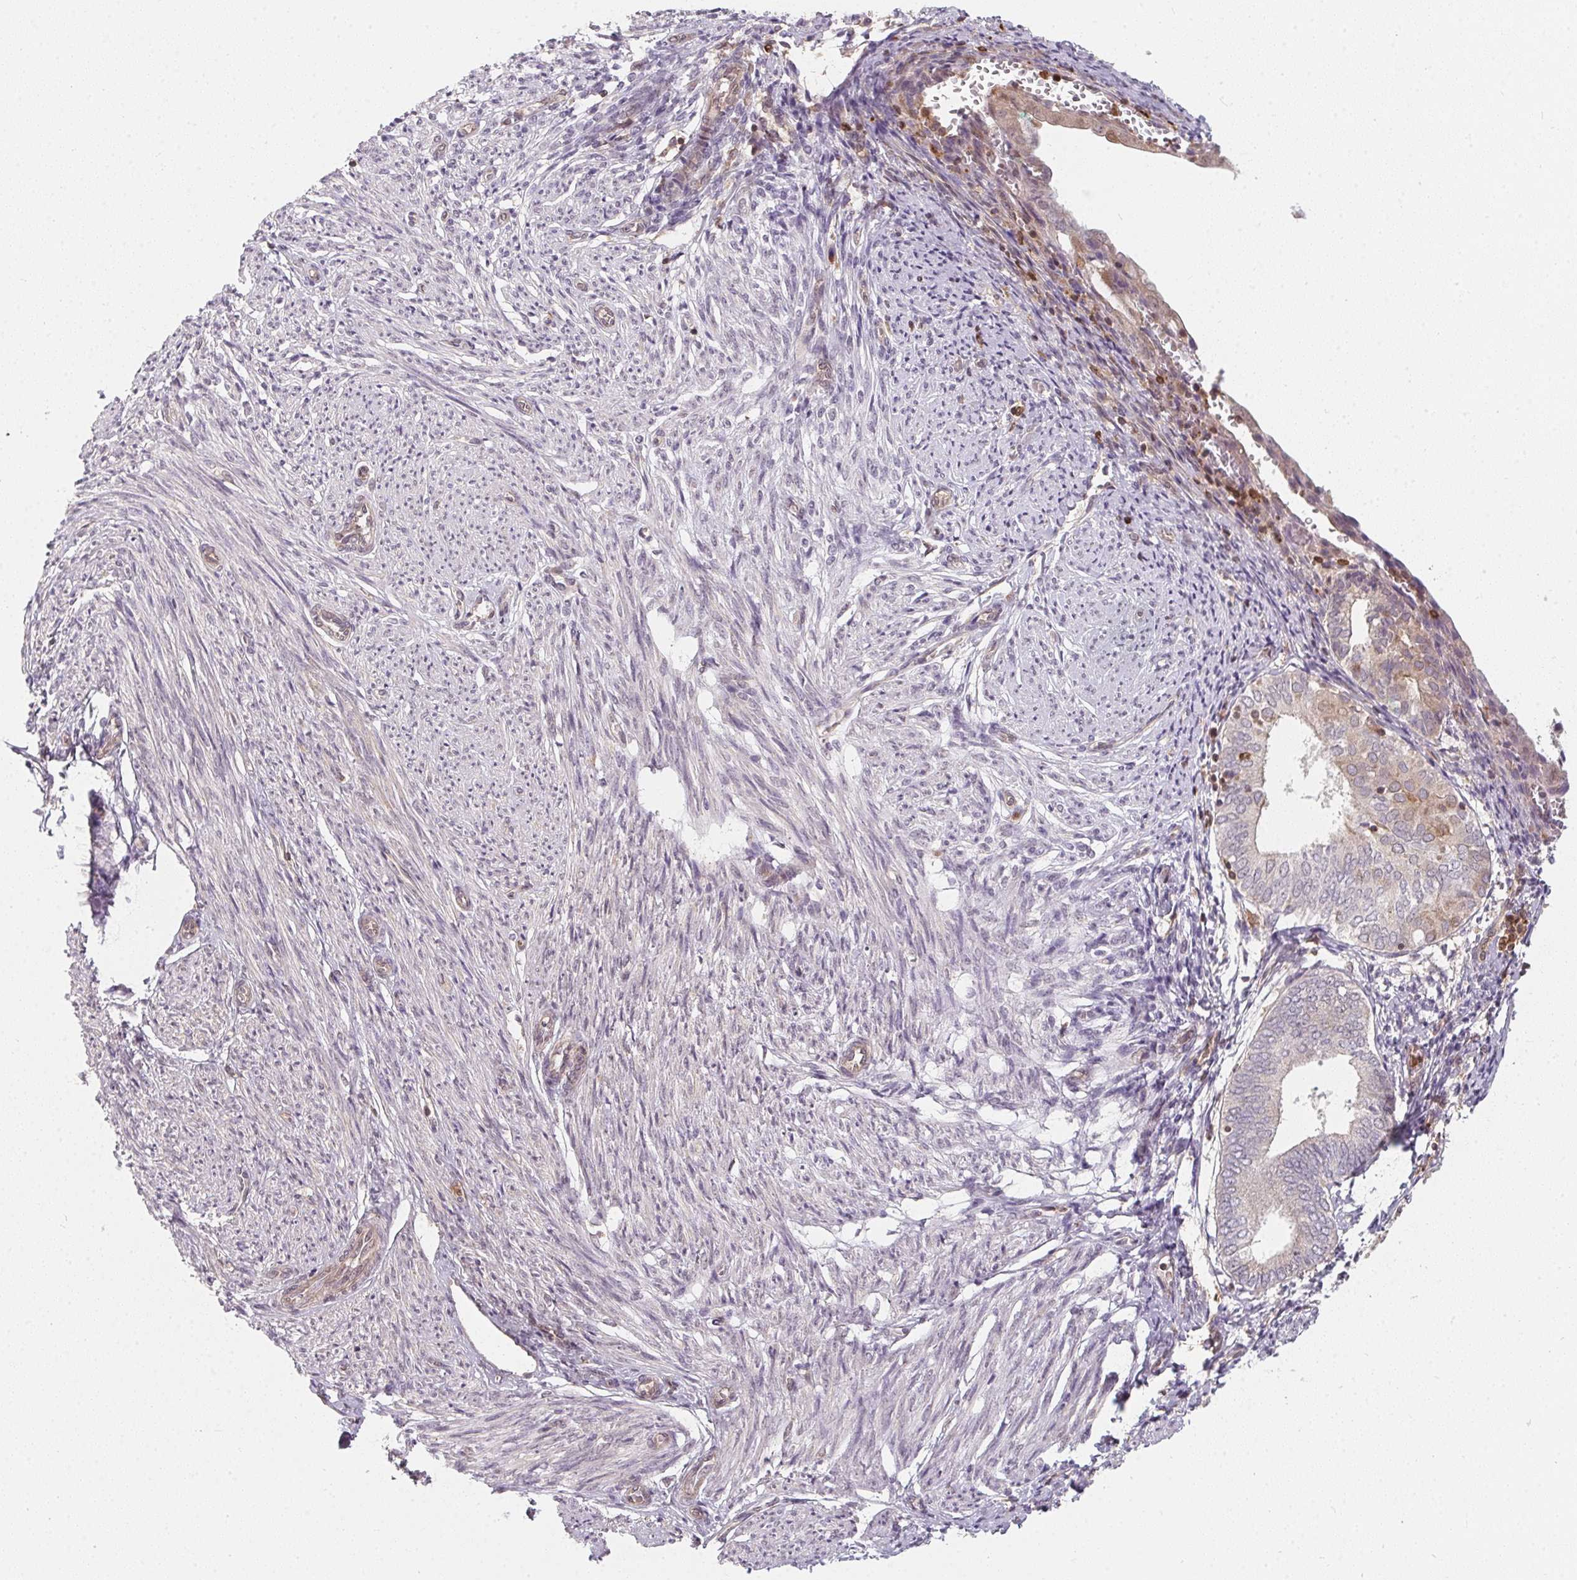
{"staining": {"intensity": "weak", "quantity": "<25%", "location": "cytoplasmic/membranous"}, "tissue": "endometrium", "cell_type": "Cells in endometrial stroma", "image_type": "normal", "snomed": [{"axis": "morphology", "description": "Normal tissue, NOS"}, {"axis": "topography", "description": "Endometrium"}], "caption": "The IHC image has no significant staining in cells in endometrial stroma of endometrium.", "gene": "ANKRD13A", "patient": {"sex": "female", "age": 50}}